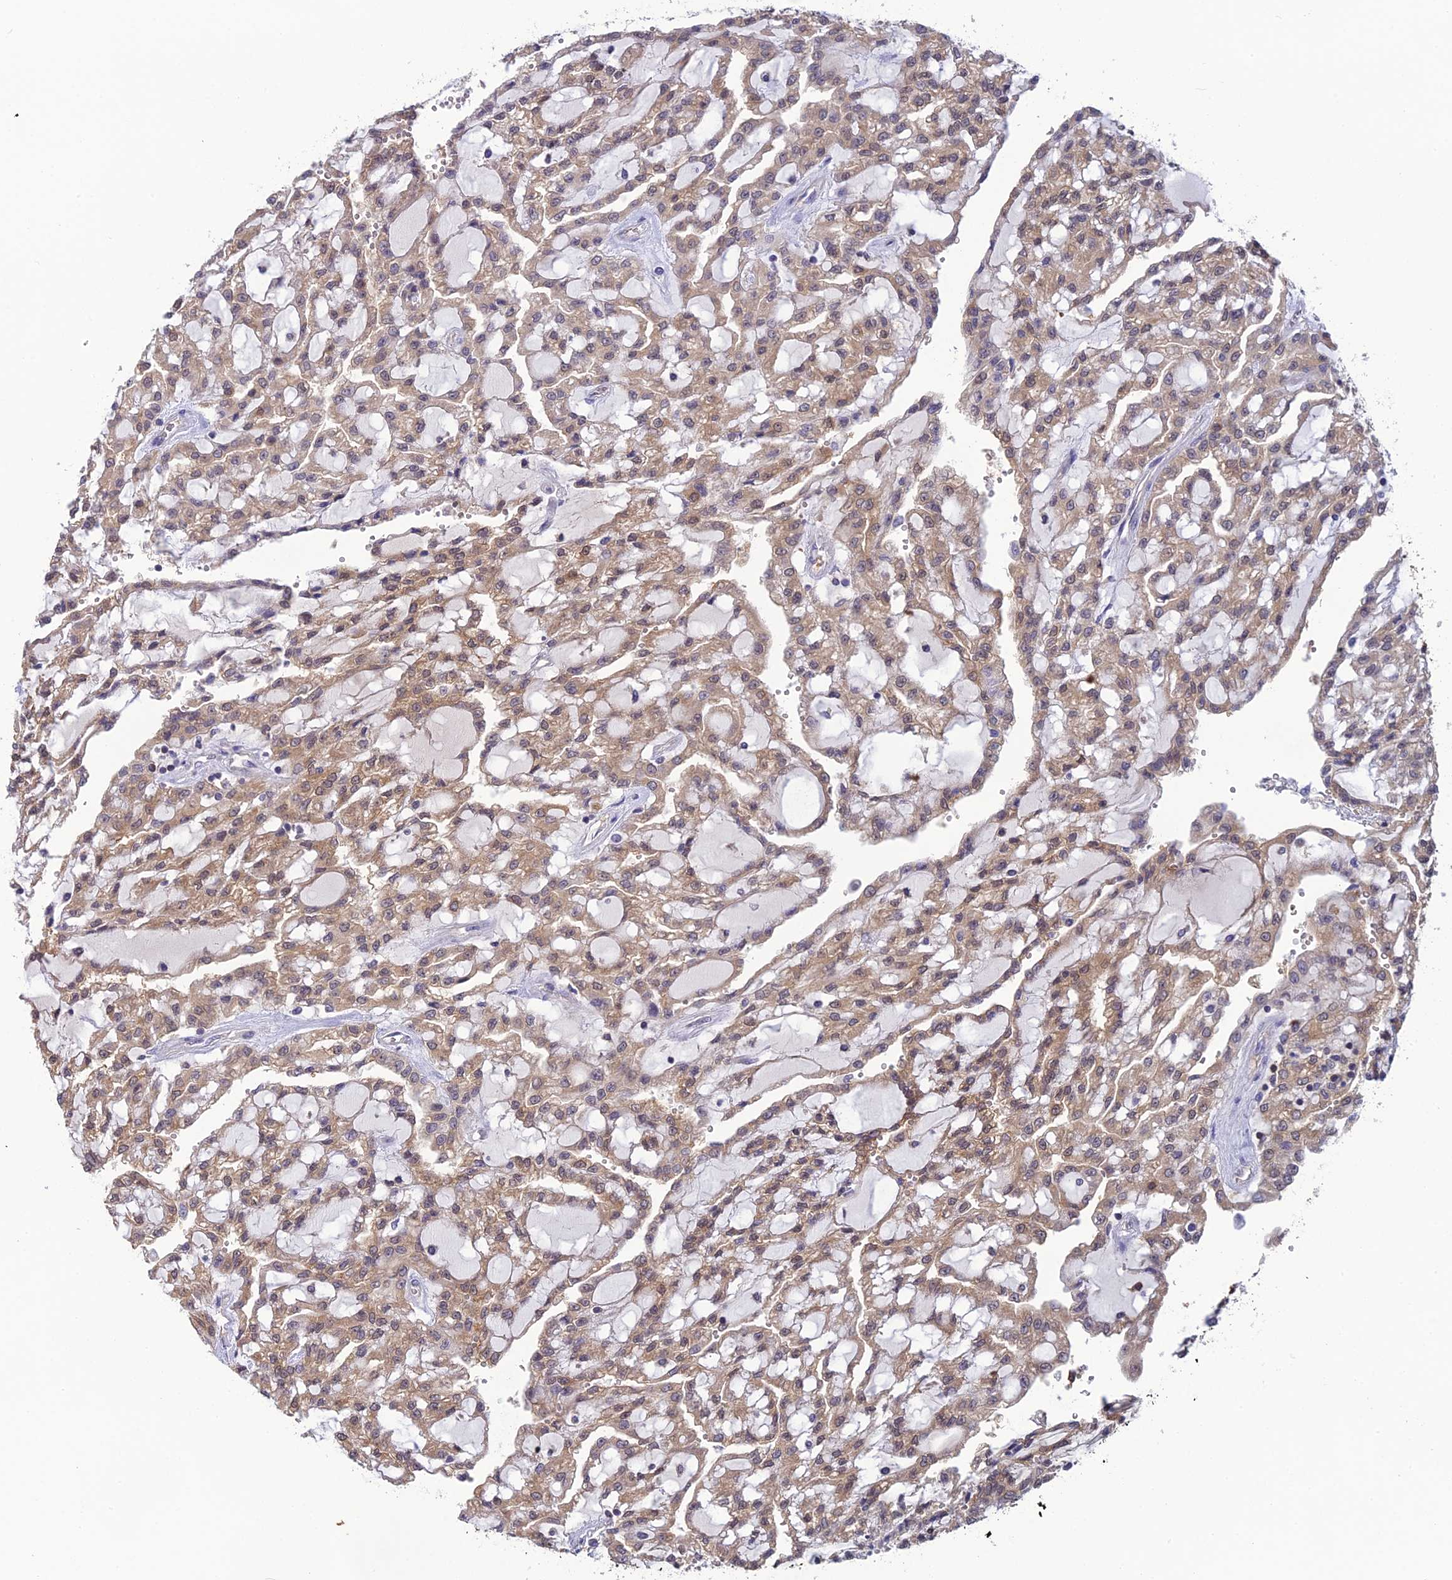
{"staining": {"intensity": "weak", "quantity": "25%-75%", "location": "cytoplasmic/membranous,nuclear"}, "tissue": "renal cancer", "cell_type": "Tumor cells", "image_type": "cancer", "snomed": [{"axis": "morphology", "description": "Adenocarcinoma, NOS"}, {"axis": "topography", "description": "Kidney"}], "caption": "A photomicrograph of renal adenocarcinoma stained for a protein demonstrates weak cytoplasmic/membranous and nuclear brown staining in tumor cells.", "gene": "HINT1", "patient": {"sex": "male", "age": 63}}